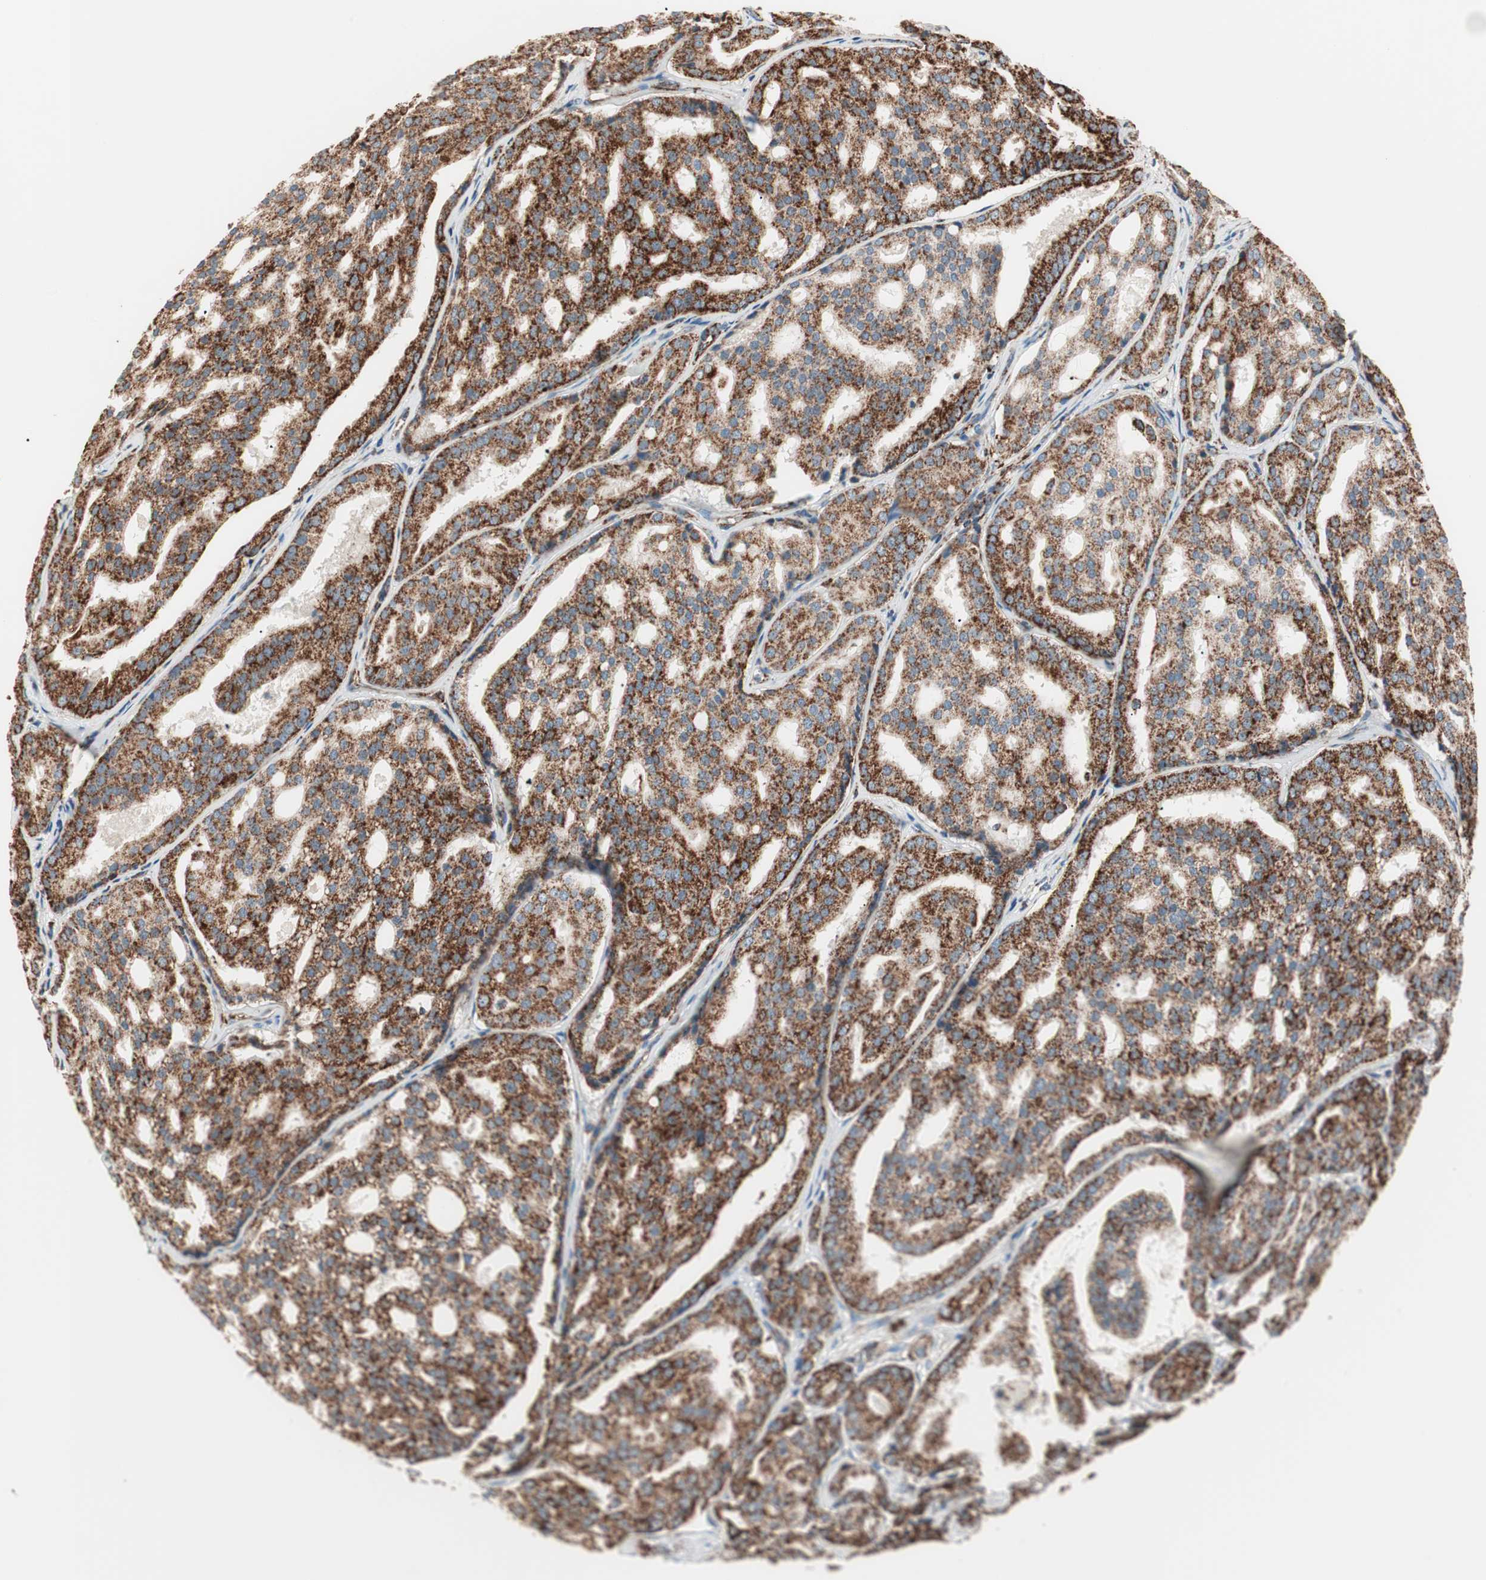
{"staining": {"intensity": "strong", "quantity": ">75%", "location": "cytoplasmic/membranous"}, "tissue": "prostate cancer", "cell_type": "Tumor cells", "image_type": "cancer", "snomed": [{"axis": "morphology", "description": "Adenocarcinoma, High grade"}, {"axis": "topography", "description": "Prostate"}], "caption": "Immunohistochemistry histopathology image of neoplastic tissue: human prostate cancer (high-grade adenocarcinoma) stained using IHC displays high levels of strong protein expression localized specifically in the cytoplasmic/membranous of tumor cells, appearing as a cytoplasmic/membranous brown color.", "gene": "TOMM22", "patient": {"sex": "male", "age": 64}}